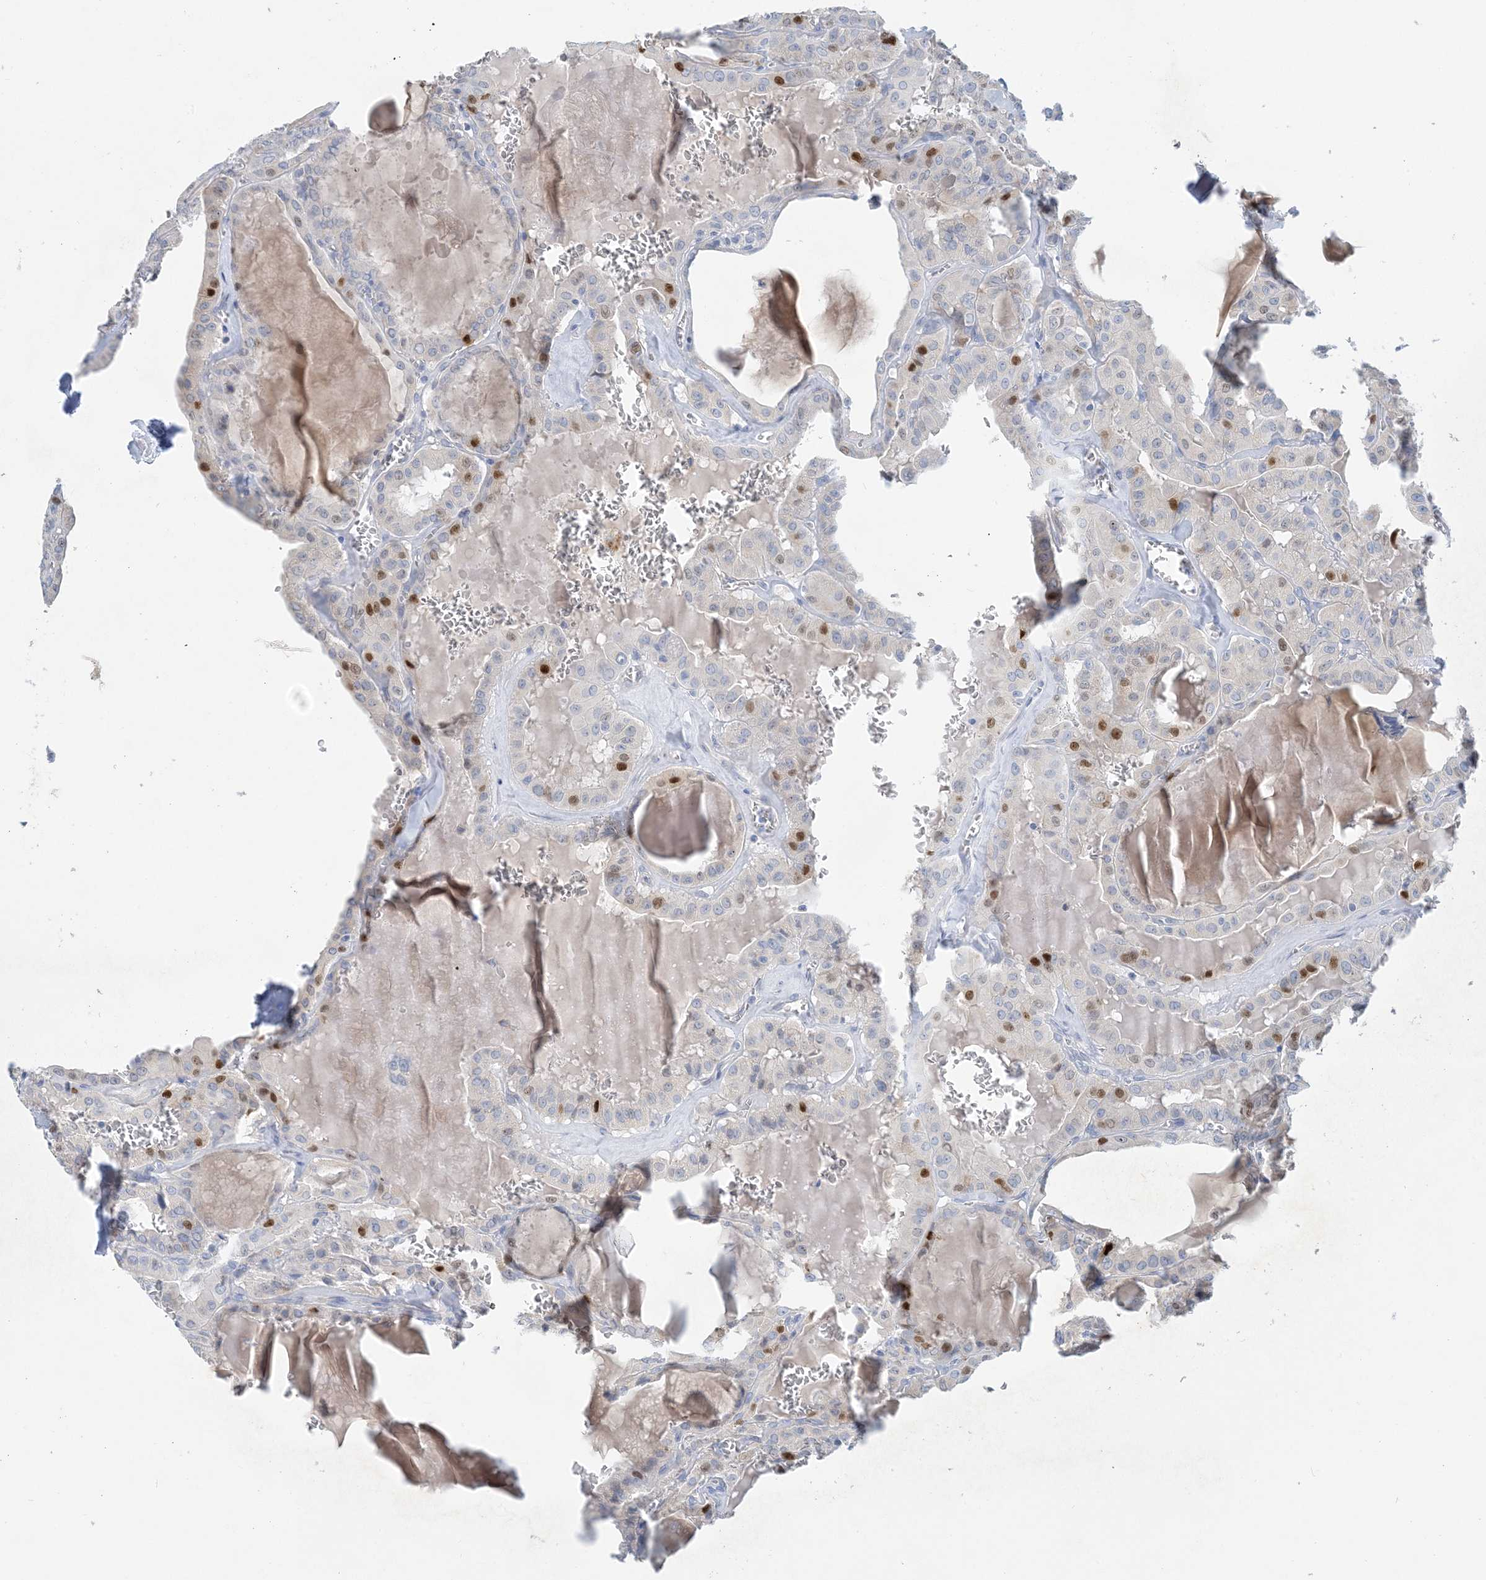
{"staining": {"intensity": "strong", "quantity": "<25%", "location": "nuclear"}, "tissue": "thyroid cancer", "cell_type": "Tumor cells", "image_type": "cancer", "snomed": [{"axis": "morphology", "description": "Papillary adenocarcinoma, NOS"}, {"axis": "topography", "description": "Thyroid gland"}], "caption": "Papillary adenocarcinoma (thyroid) tissue displays strong nuclear staining in approximately <25% of tumor cells, visualized by immunohistochemistry. (Brightfield microscopy of DAB IHC at high magnification).", "gene": "ZCCHC18", "patient": {"sex": "male", "age": 52}}